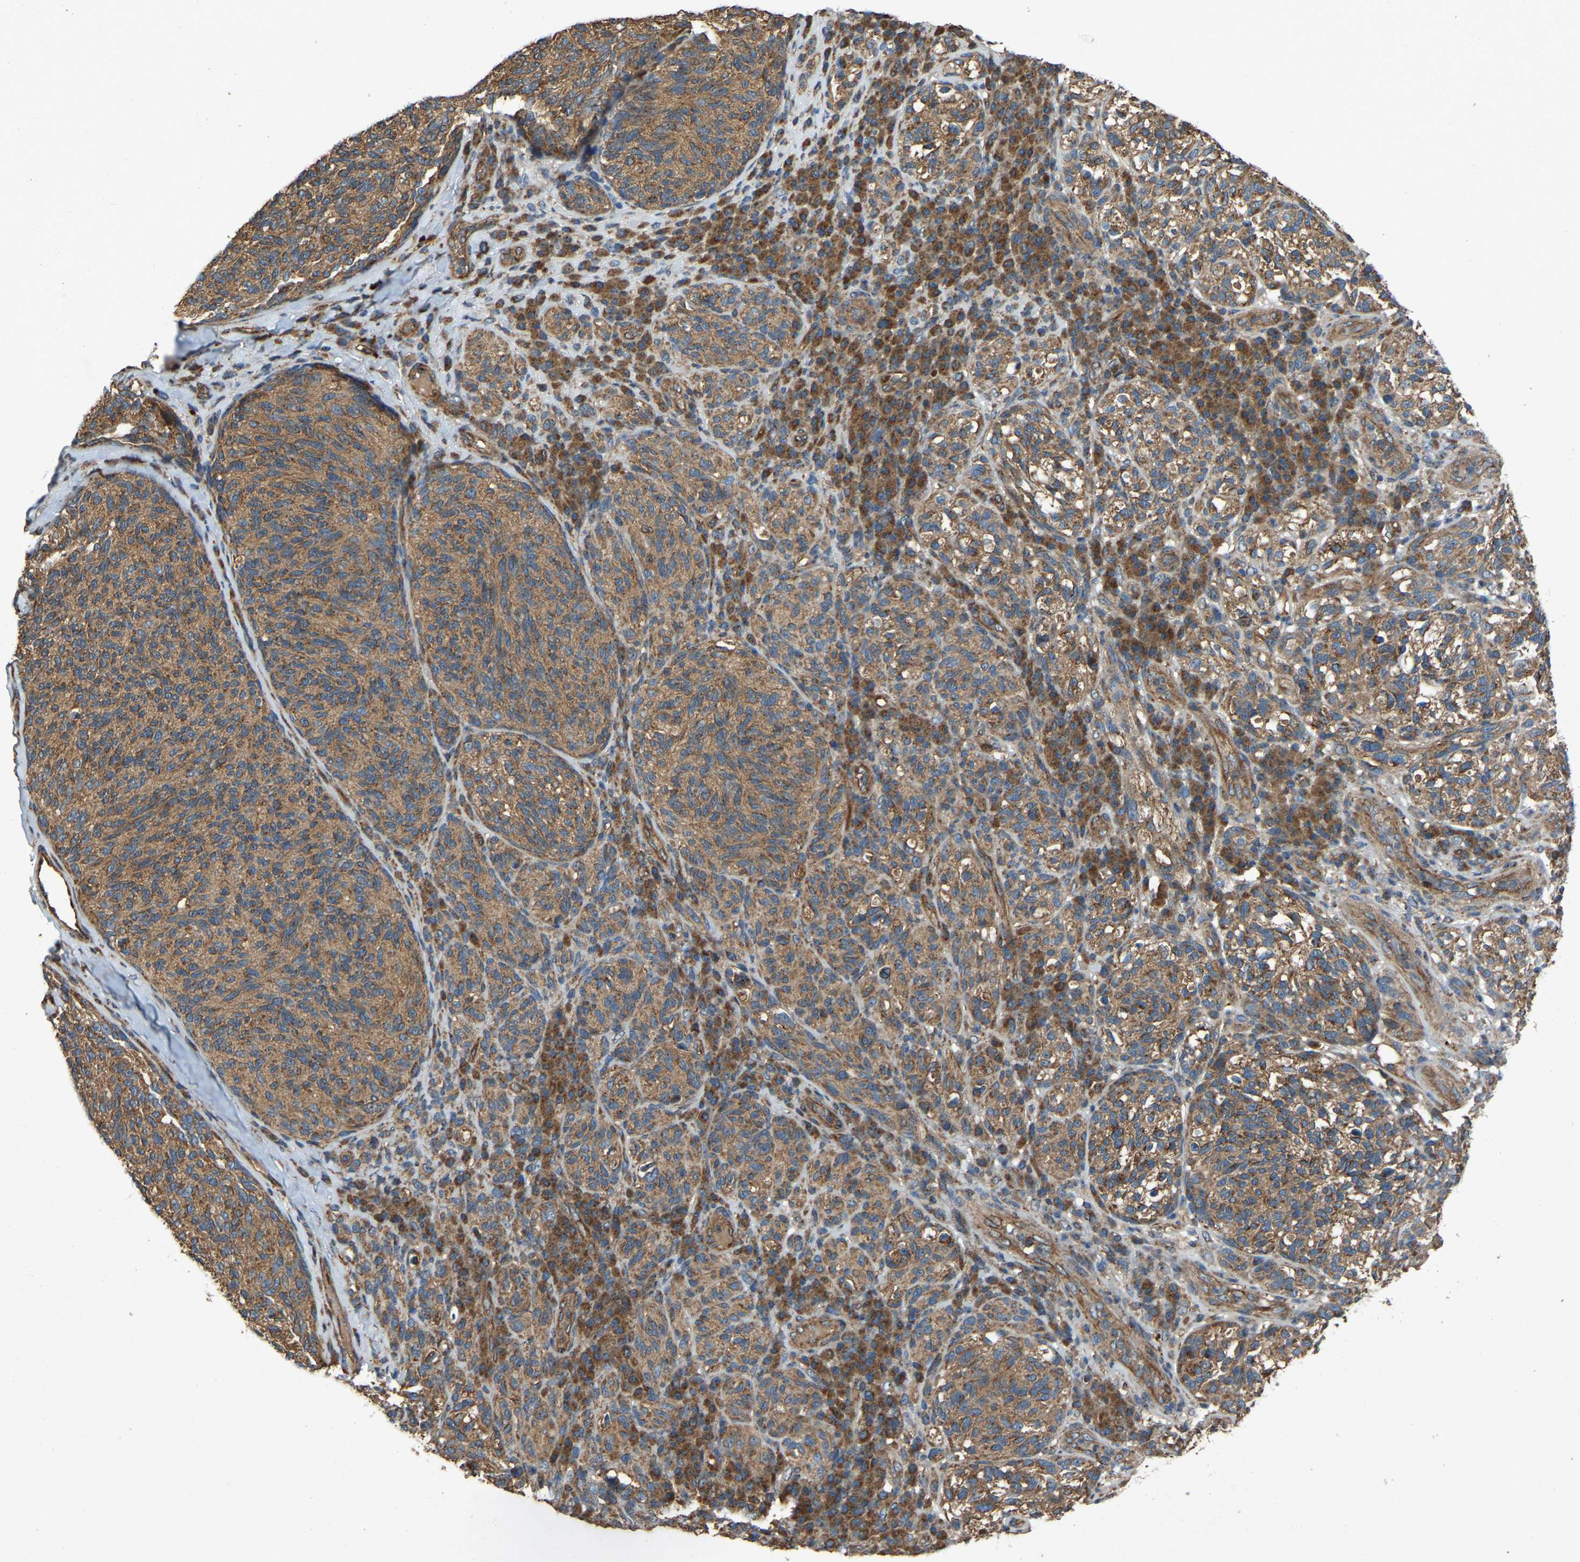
{"staining": {"intensity": "moderate", "quantity": ">75%", "location": "cytoplasmic/membranous"}, "tissue": "melanoma", "cell_type": "Tumor cells", "image_type": "cancer", "snomed": [{"axis": "morphology", "description": "Malignant melanoma, NOS"}, {"axis": "topography", "description": "Skin"}], "caption": "IHC (DAB (3,3'-diaminobenzidine)) staining of human melanoma shows moderate cytoplasmic/membranous protein positivity in approximately >75% of tumor cells.", "gene": "SAMD9L", "patient": {"sex": "female", "age": 73}}